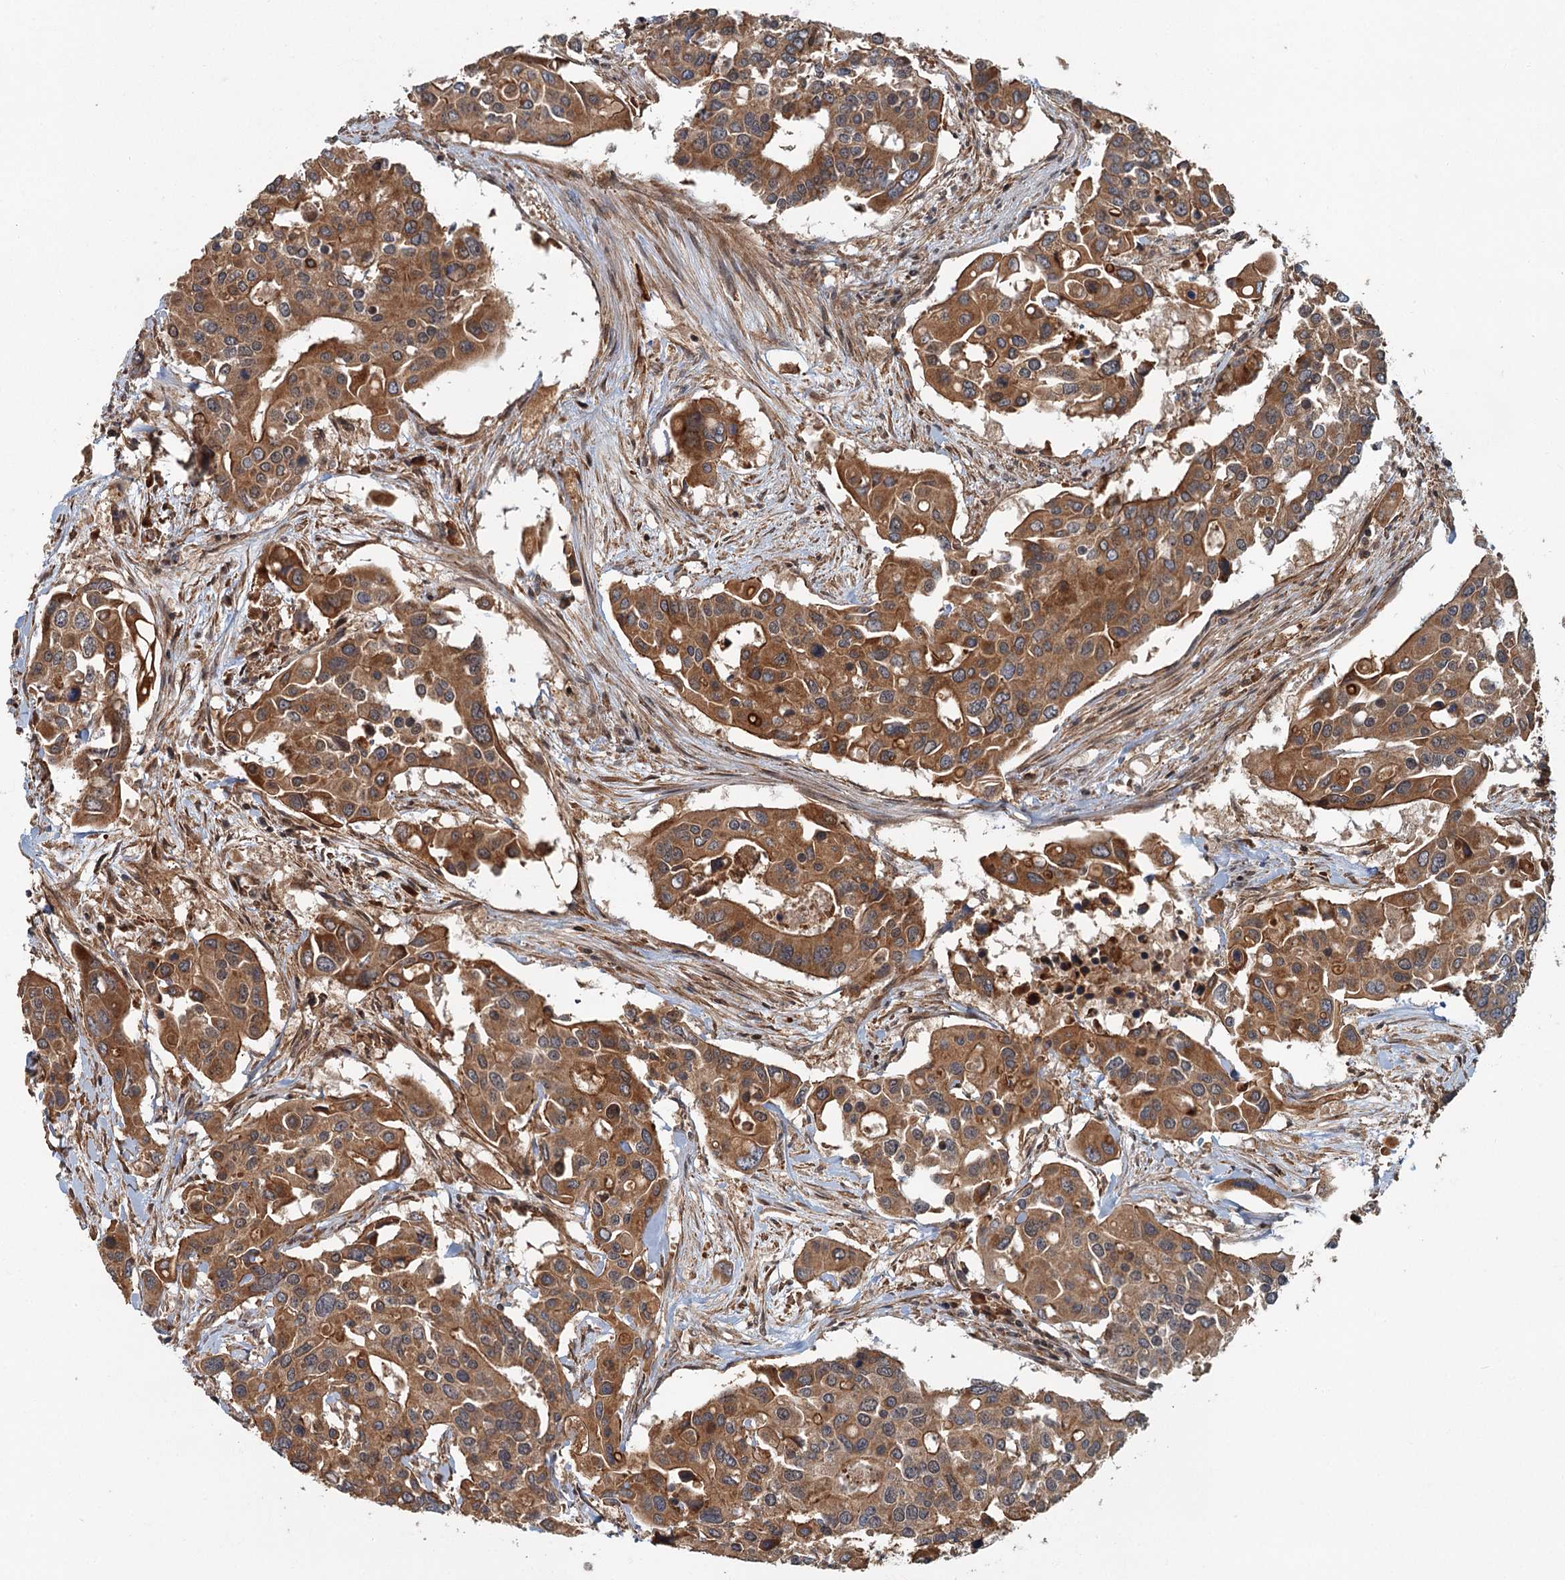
{"staining": {"intensity": "moderate", "quantity": ">75%", "location": "cytoplasmic/membranous"}, "tissue": "colorectal cancer", "cell_type": "Tumor cells", "image_type": "cancer", "snomed": [{"axis": "morphology", "description": "Adenocarcinoma, NOS"}, {"axis": "topography", "description": "Colon"}], "caption": "Adenocarcinoma (colorectal) stained with a protein marker demonstrates moderate staining in tumor cells.", "gene": "ZNF527", "patient": {"sex": "male", "age": 77}}